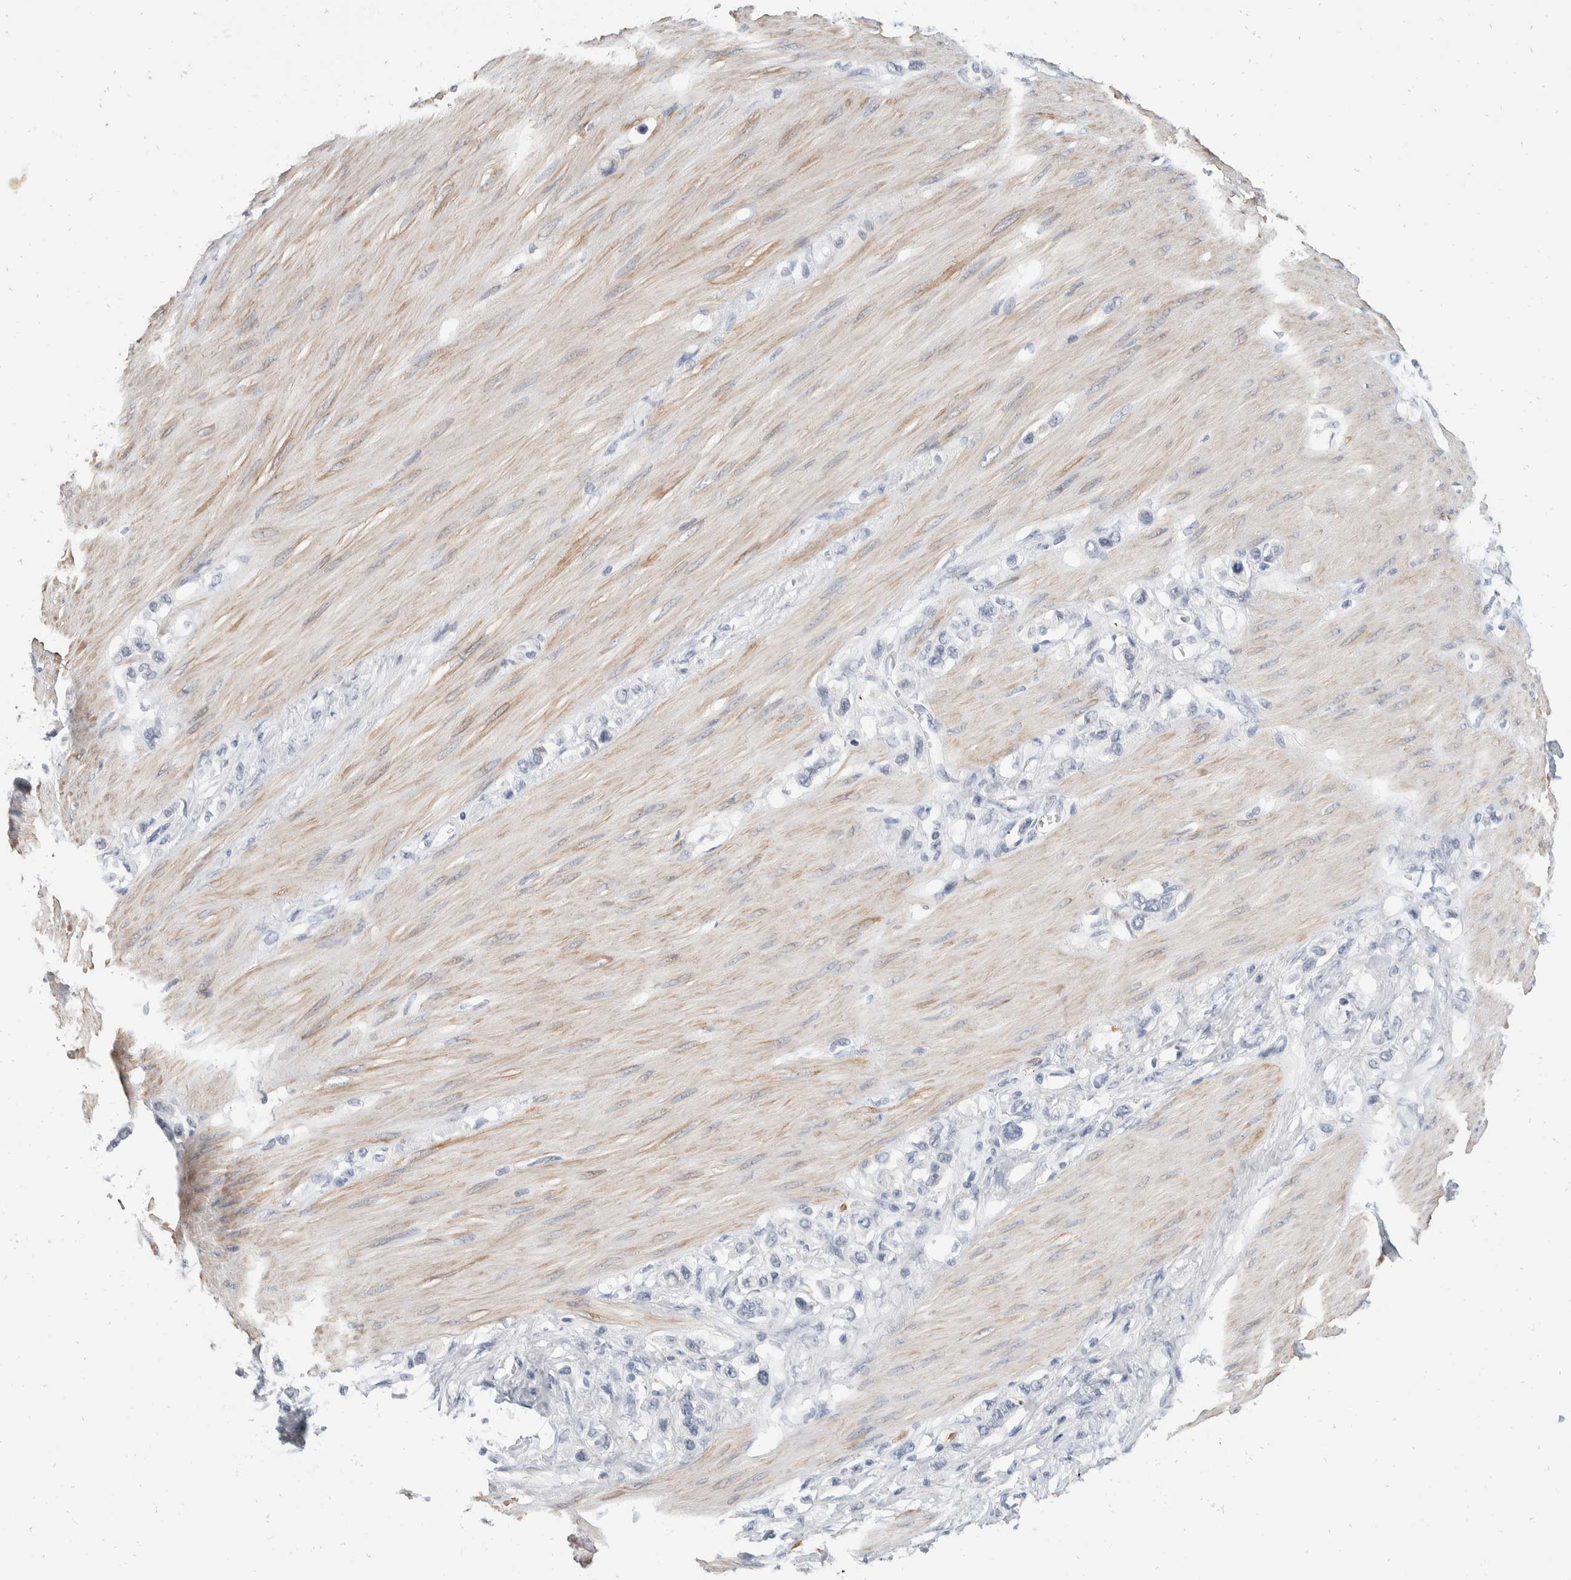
{"staining": {"intensity": "negative", "quantity": "none", "location": "none"}, "tissue": "stomach cancer", "cell_type": "Tumor cells", "image_type": "cancer", "snomed": [{"axis": "morphology", "description": "Adenocarcinoma, NOS"}, {"axis": "topography", "description": "Stomach"}], "caption": "Tumor cells are negative for brown protein staining in stomach cancer.", "gene": "CATSPERD", "patient": {"sex": "female", "age": 65}}